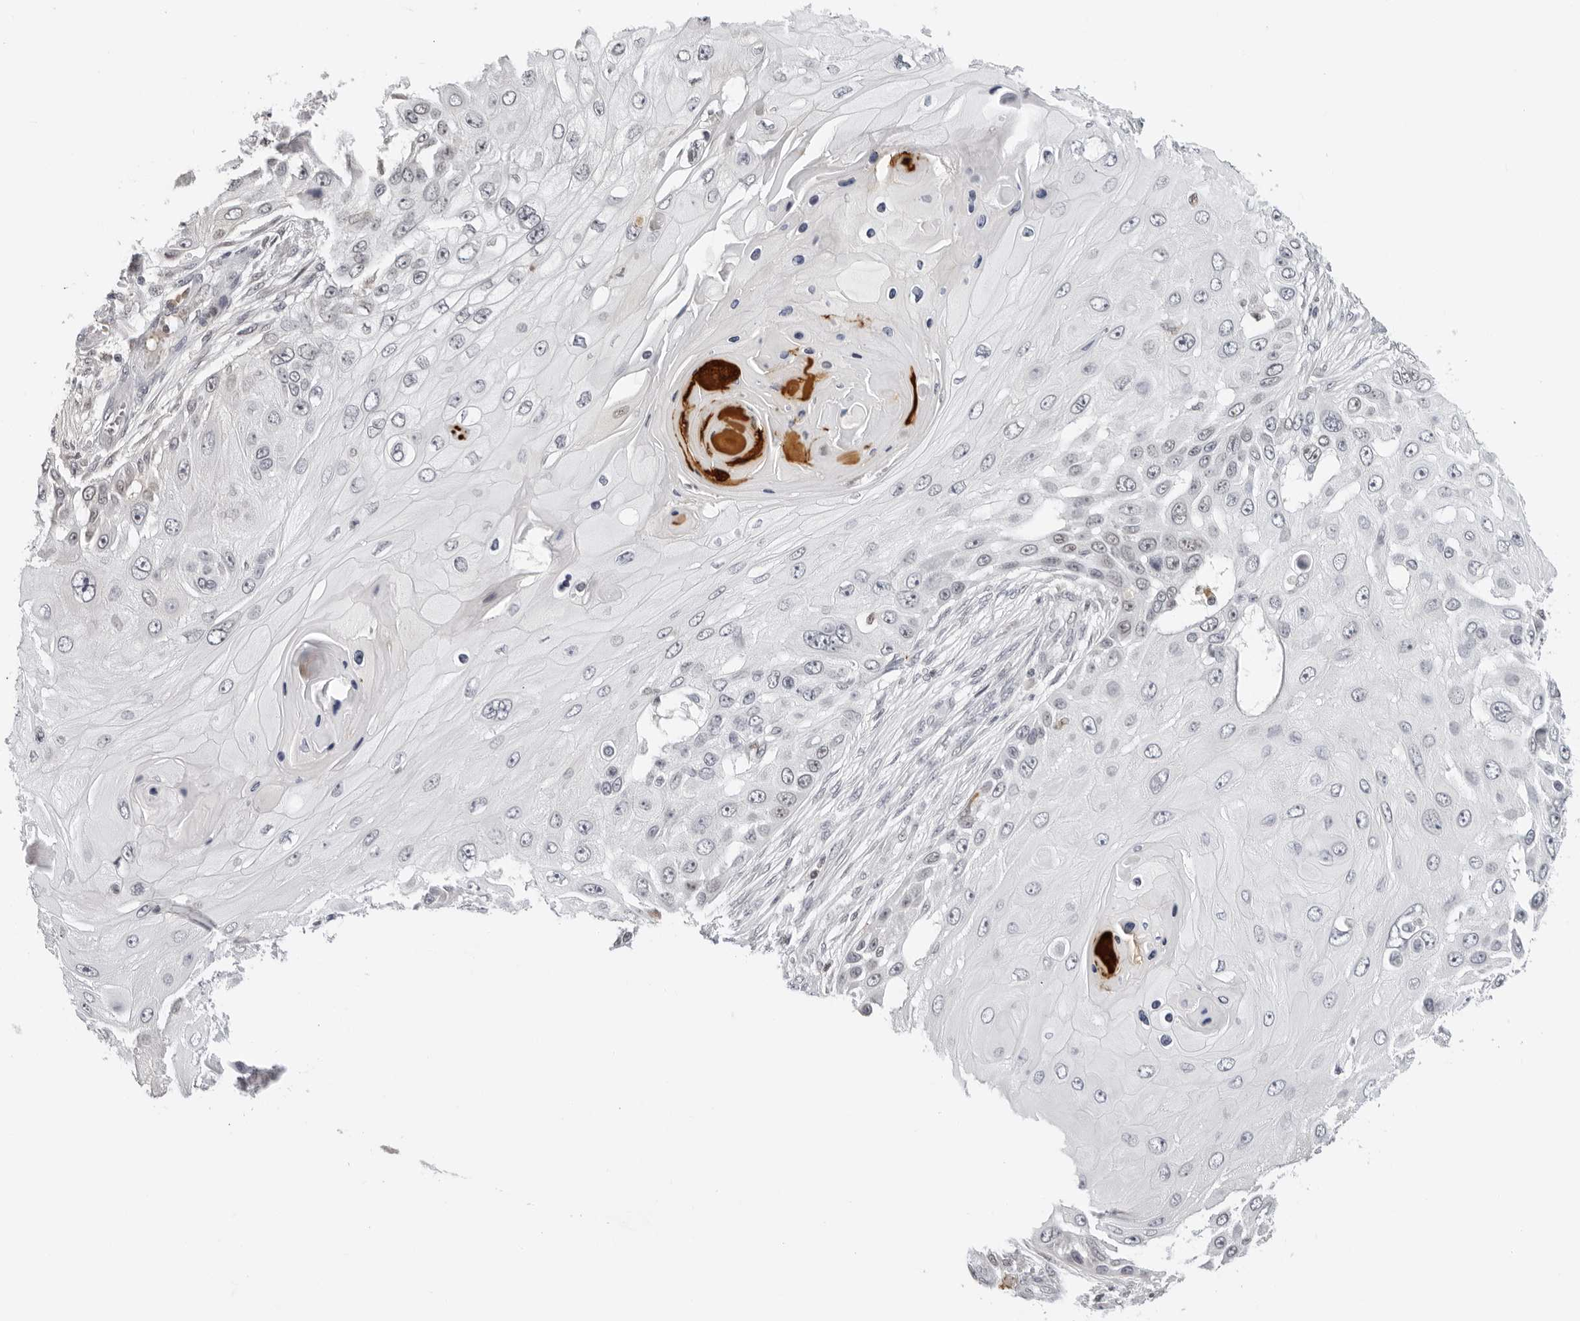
{"staining": {"intensity": "moderate", "quantity": "<25%", "location": "nuclear"}, "tissue": "skin cancer", "cell_type": "Tumor cells", "image_type": "cancer", "snomed": [{"axis": "morphology", "description": "Squamous cell carcinoma, NOS"}, {"axis": "topography", "description": "Skin"}], "caption": "Protein analysis of skin cancer (squamous cell carcinoma) tissue displays moderate nuclear expression in about <25% of tumor cells.", "gene": "MSH6", "patient": {"sex": "female", "age": 44}}